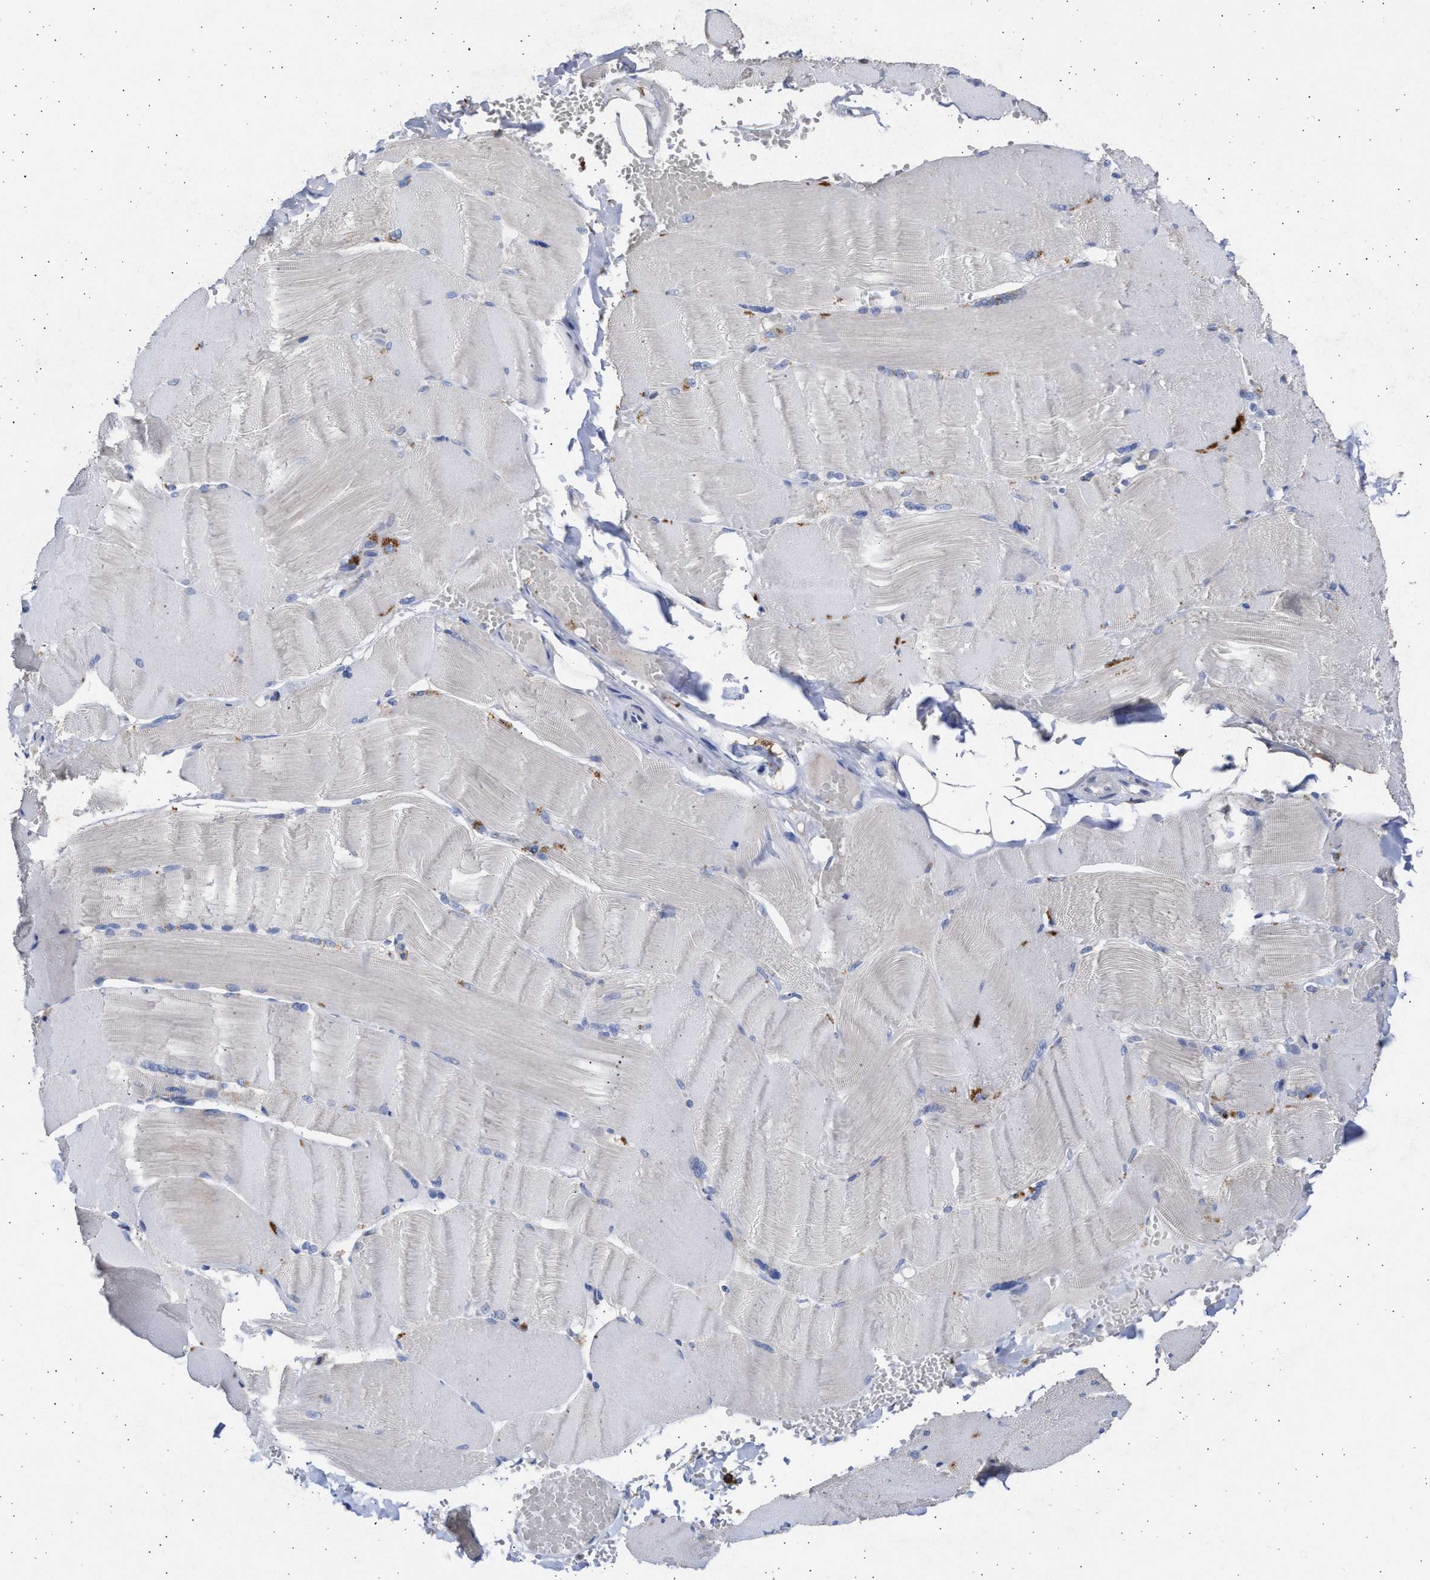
{"staining": {"intensity": "negative", "quantity": "none", "location": "none"}, "tissue": "skeletal muscle", "cell_type": "Myocytes", "image_type": "normal", "snomed": [{"axis": "morphology", "description": "Normal tissue, NOS"}, {"axis": "topography", "description": "Skin"}, {"axis": "topography", "description": "Skeletal muscle"}], "caption": "High power microscopy histopathology image of an immunohistochemistry photomicrograph of normal skeletal muscle, revealing no significant expression in myocytes.", "gene": "FCER1A", "patient": {"sex": "male", "age": 83}}